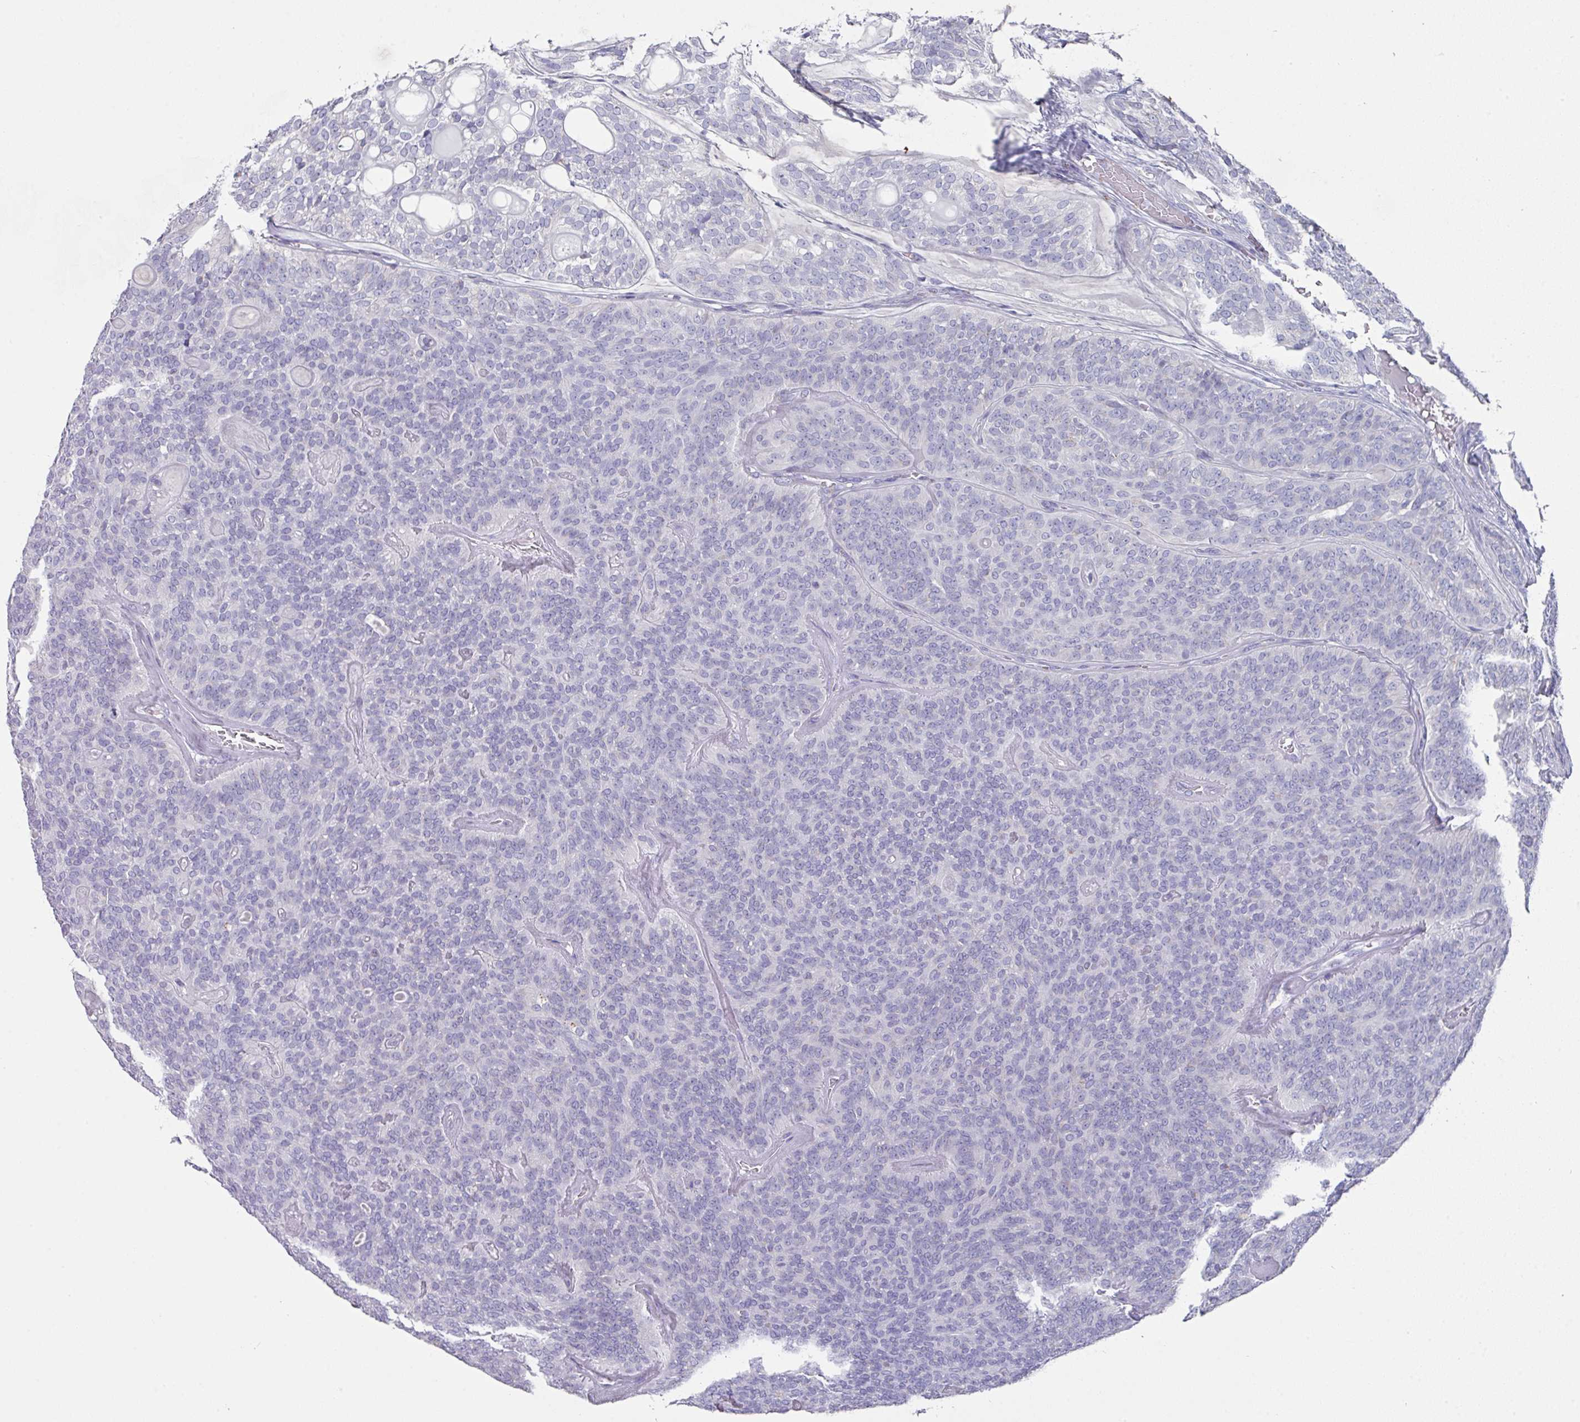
{"staining": {"intensity": "negative", "quantity": "none", "location": "none"}, "tissue": "head and neck cancer", "cell_type": "Tumor cells", "image_type": "cancer", "snomed": [{"axis": "morphology", "description": "Adenocarcinoma, NOS"}, {"axis": "topography", "description": "Head-Neck"}], "caption": "Immunohistochemistry micrograph of neoplastic tissue: human adenocarcinoma (head and neck) stained with DAB (3,3'-diaminobenzidine) shows no significant protein expression in tumor cells.", "gene": "VKORC1L1", "patient": {"sex": "male", "age": 66}}